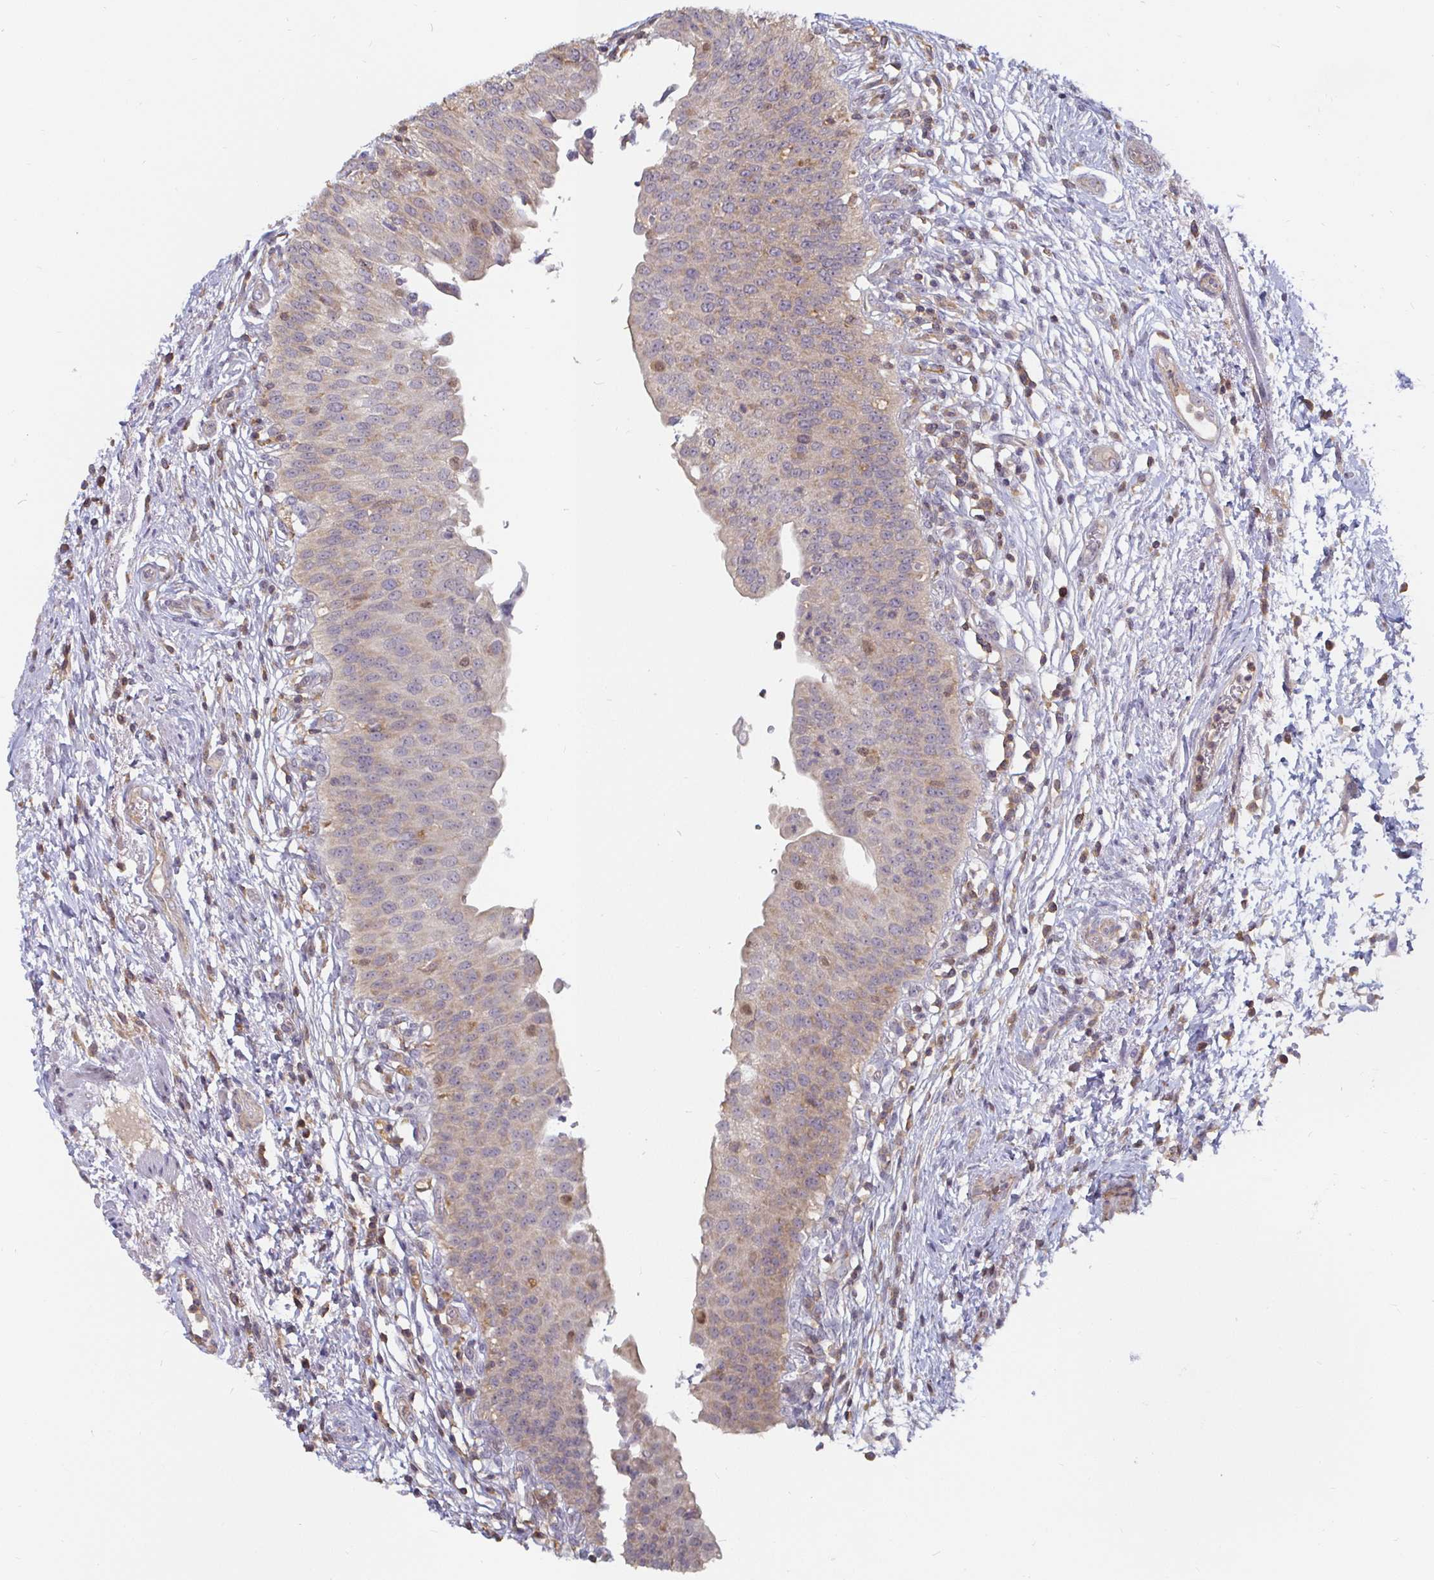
{"staining": {"intensity": "negative", "quantity": "none", "location": "none"}, "tissue": "urinary bladder", "cell_type": "Urothelial cells", "image_type": "normal", "snomed": [{"axis": "morphology", "description": "Normal tissue, NOS"}, {"axis": "topography", "description": "Urinary bladder"}, {"axis": "topography", "description": "Peripheral nerve tissue"}], "caption": "DAB immunohistochemical staining of unremarkable urinary bladder shows no significant positivity in urothelial cells.", "gene": "CDH18", "patient": {"sex": "female", "age": 60}}